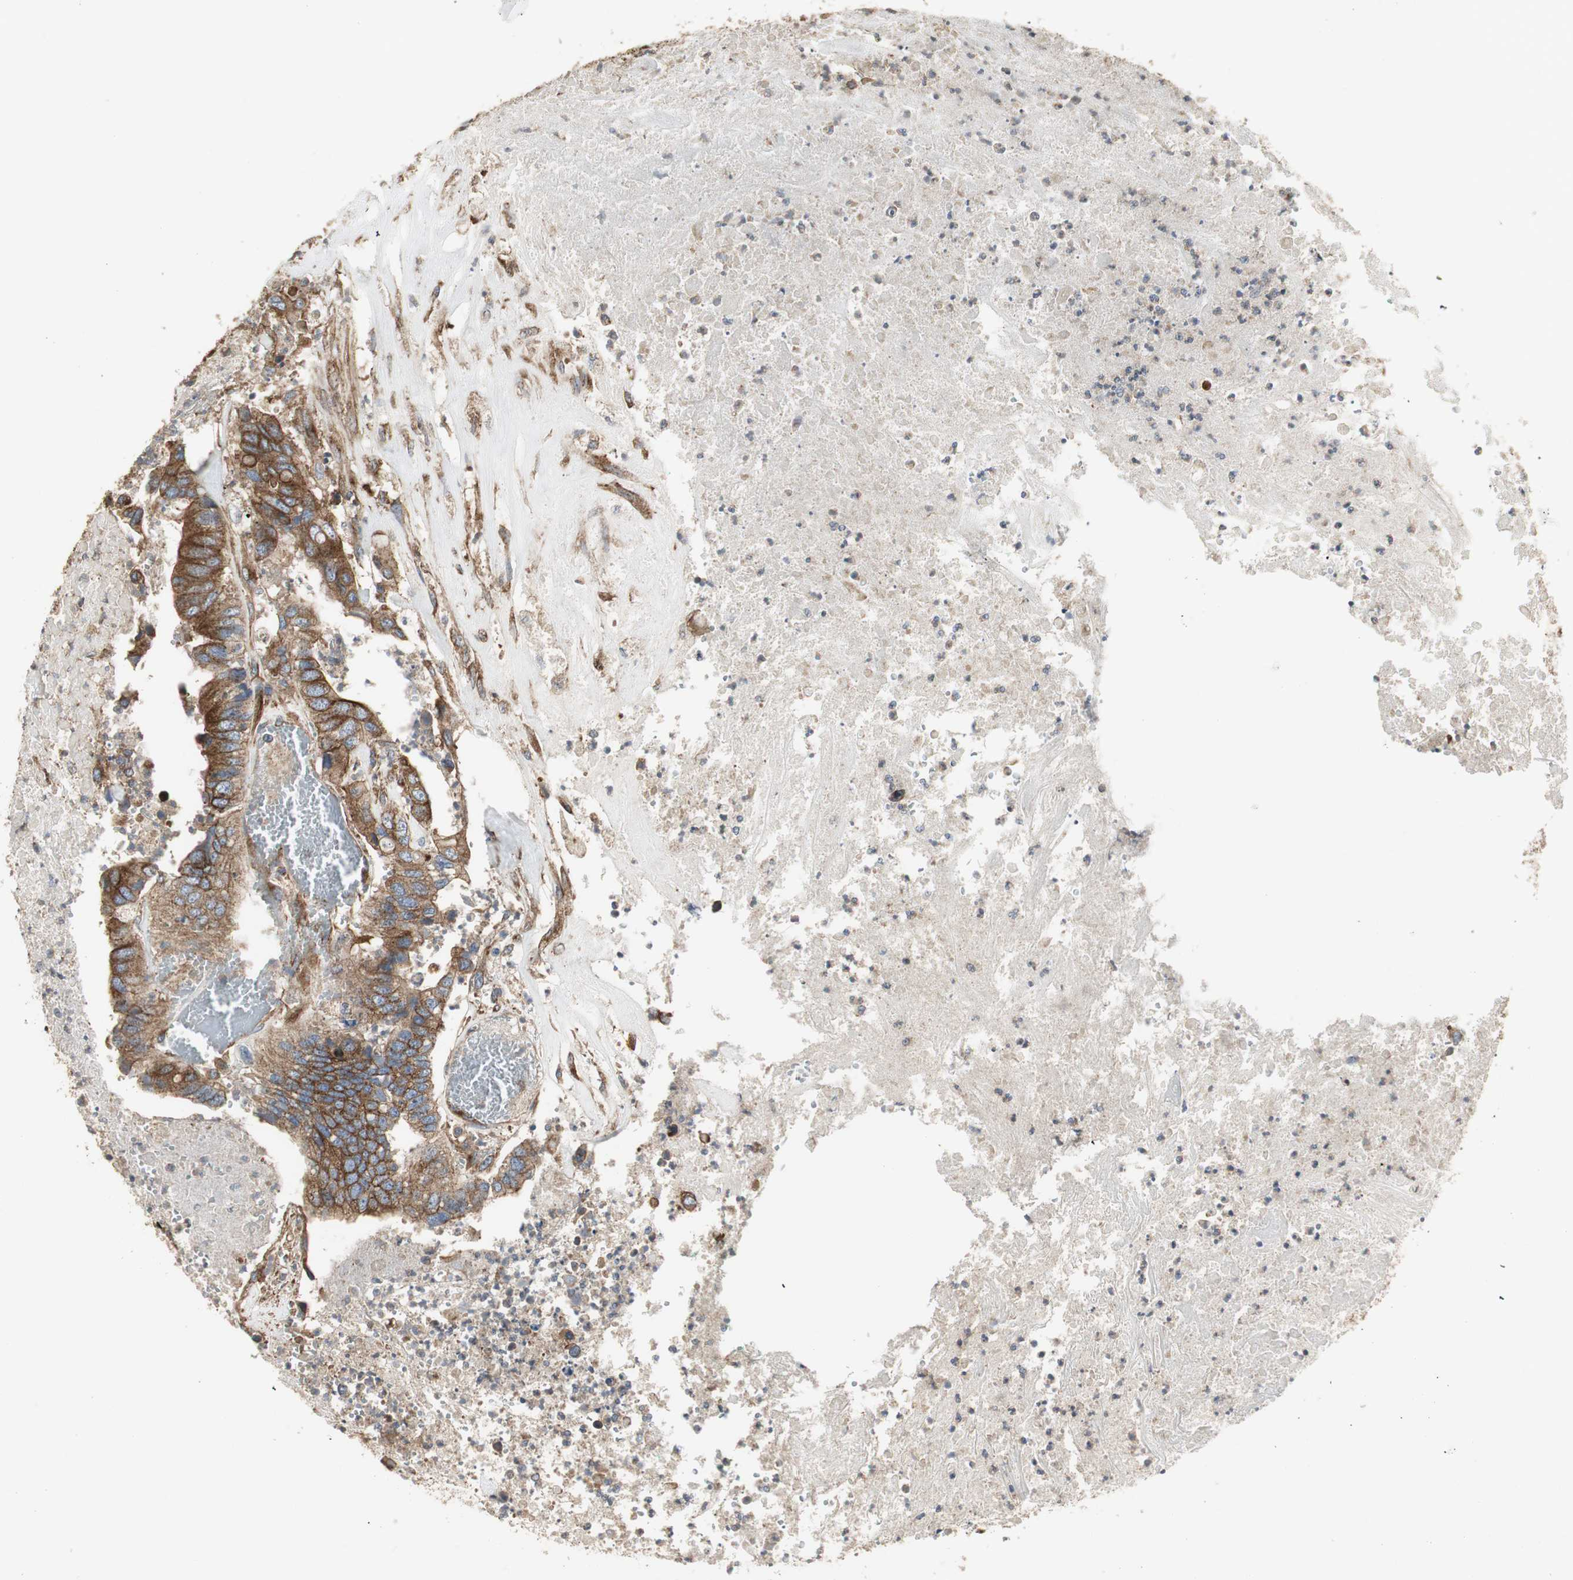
{"staining": {"intensity": "strong", "quantity": ">75%", "location": "cytoplasmic/membranous"}, "tissue": "colorectal cancer", "cell_type": "Tumor cells", "image_type": "cancer", "snomed": [{"axis": "morphology", "description": "Adenocarcinoma, NOS"}, {"axis": "topography", "description": "Rectum"}], "caption": "High-power microscopy captured an immunohistochemistry histopathology image of adenocarcinoma (colorectal), revealing strong cytoplasmic/membranous expression in approximately >75% of tumor cells.", "gene": "H6PD", "patient": {"sex": "male", "age": 55}}